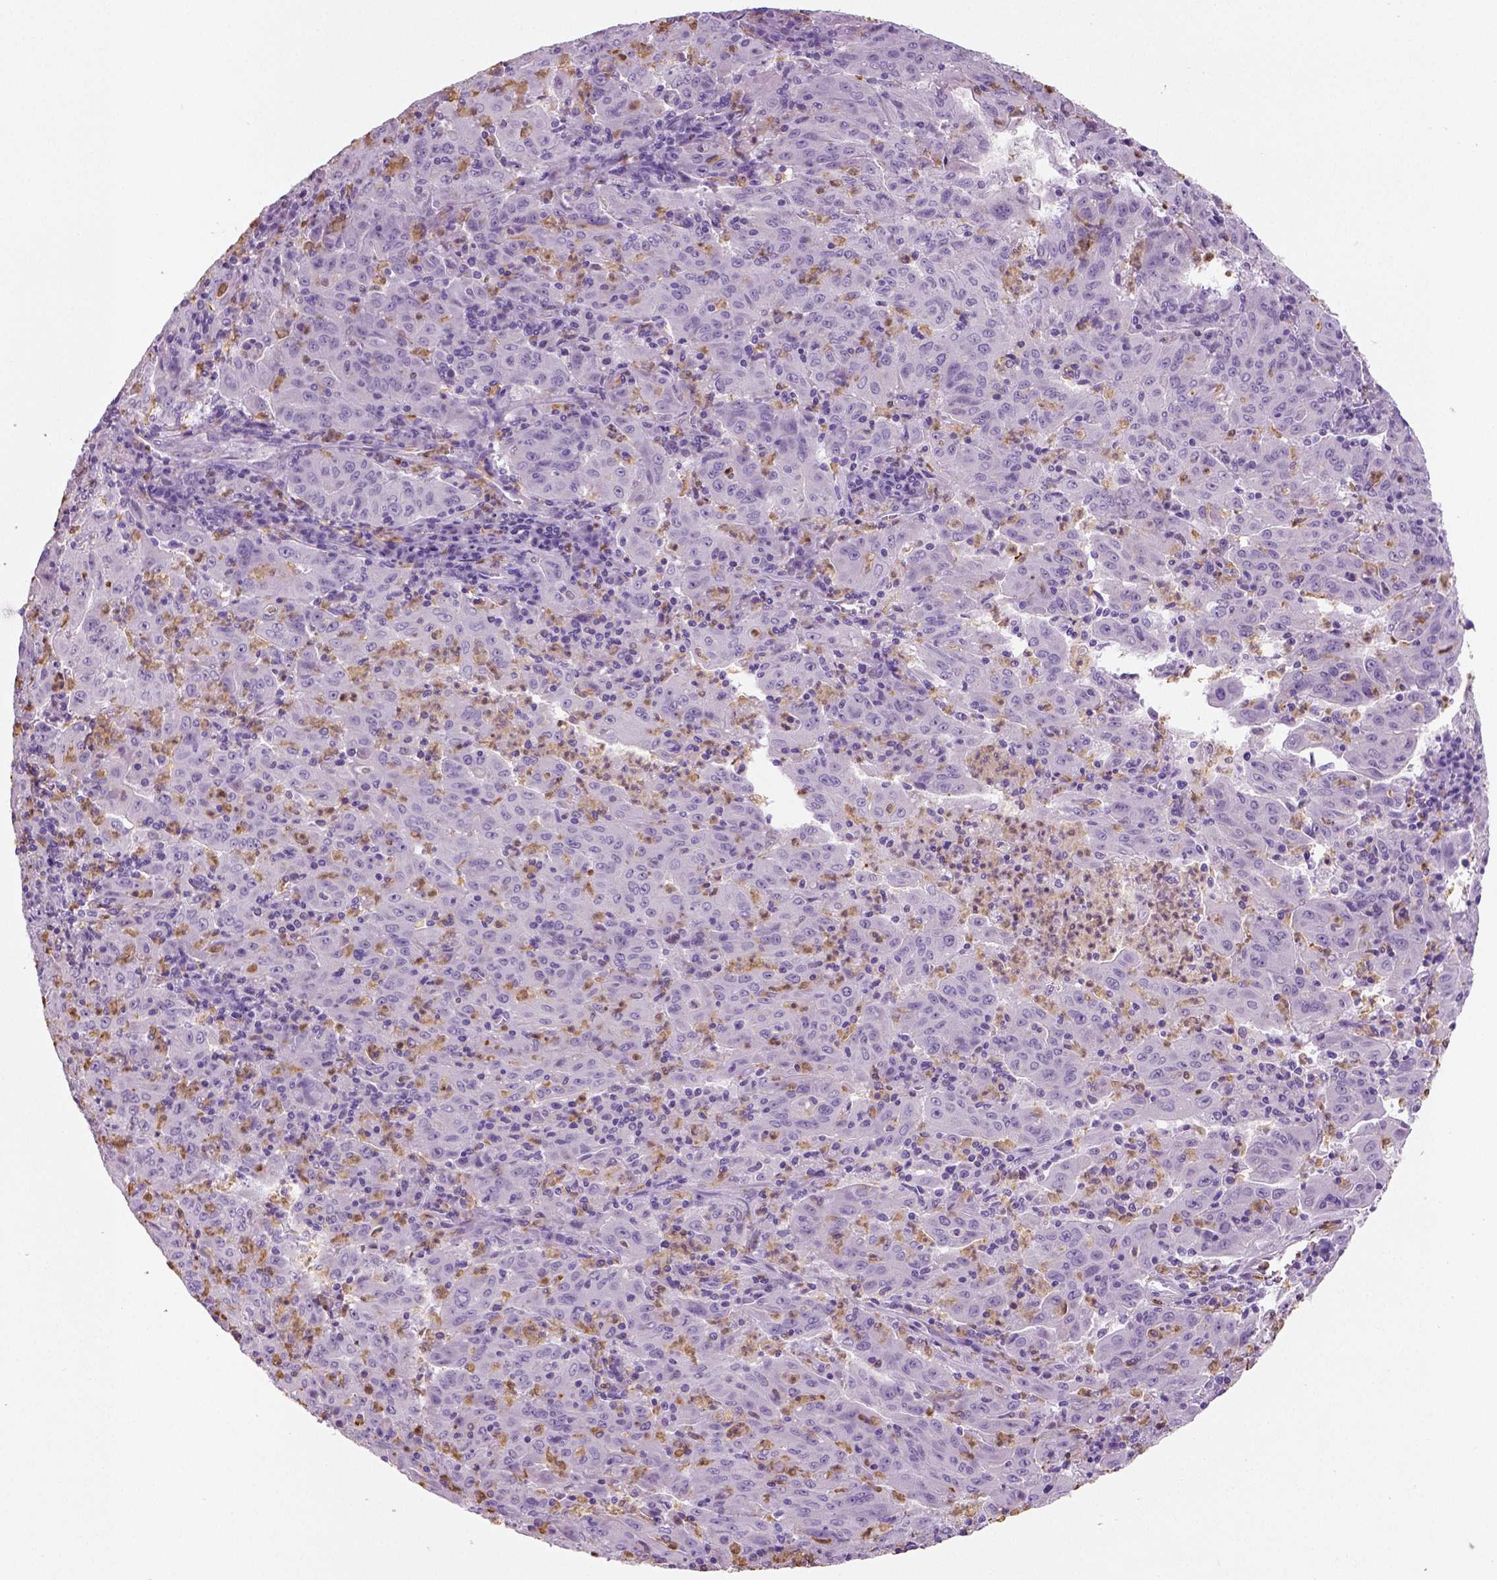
{"staining": {"intensity": "negative", "quantity": "none", "location": "none"}, "tissue": "pancreatic cancer", "cell_type": "Tumor cells", "image_type": "cancer", "snomed": [{"axis": "morphology", "description": "Adenocarcinoma, NOS"}, {"axis": "topography", "description": "Pancreas"}], "caption": "An image of pancreatic cancer (adenocarcinoma) stained for a protein shows no brown staining in tumor cells.", "gene": "NECAB2", "patient": {"sex": "male", "age": 63}}